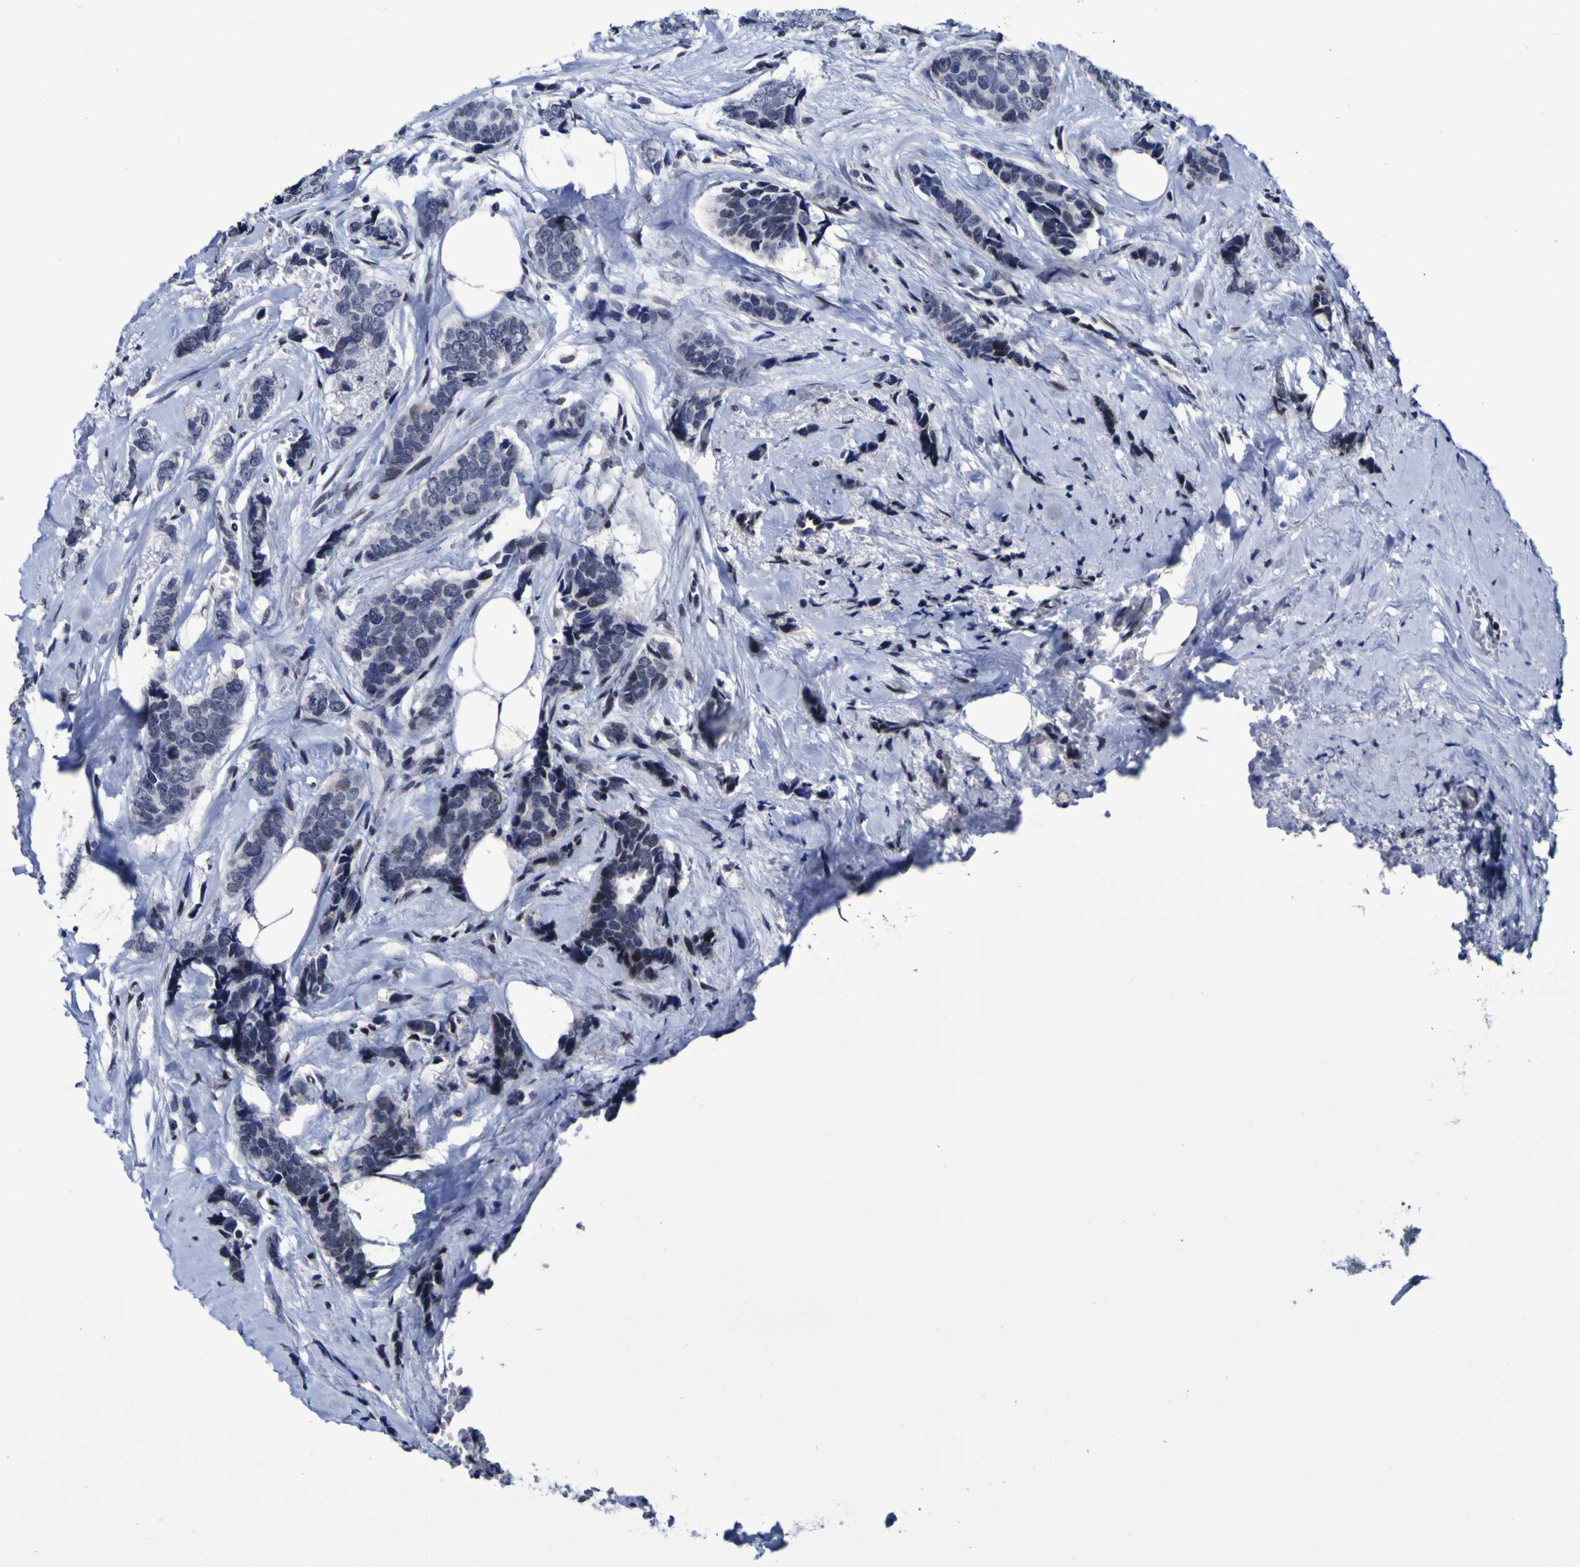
{"staining": {"intensity": "weak", "quantity": ">75%", "location": "nuclear"}, "tissue": "breast cancer", "cell_type": "Tumor cells", "image_type": "cancer", "snomed": [{"axis": "morphology", "description": "Lobular carcinoma"}, {"axis": "topography", "description": "Skin"}, {"axis": "topography", "description": "Breast"}], "caption": "High-power microscopy captured an immunohistochemistry image of lobular carcinoma (breast), revealing weak nuclear staining in about >75% of tumor cells. (DAB IHC with brightfield microscopy, high magnification).", "gene": "MBD3", "patient": {"sex": "female", "age": 46}}